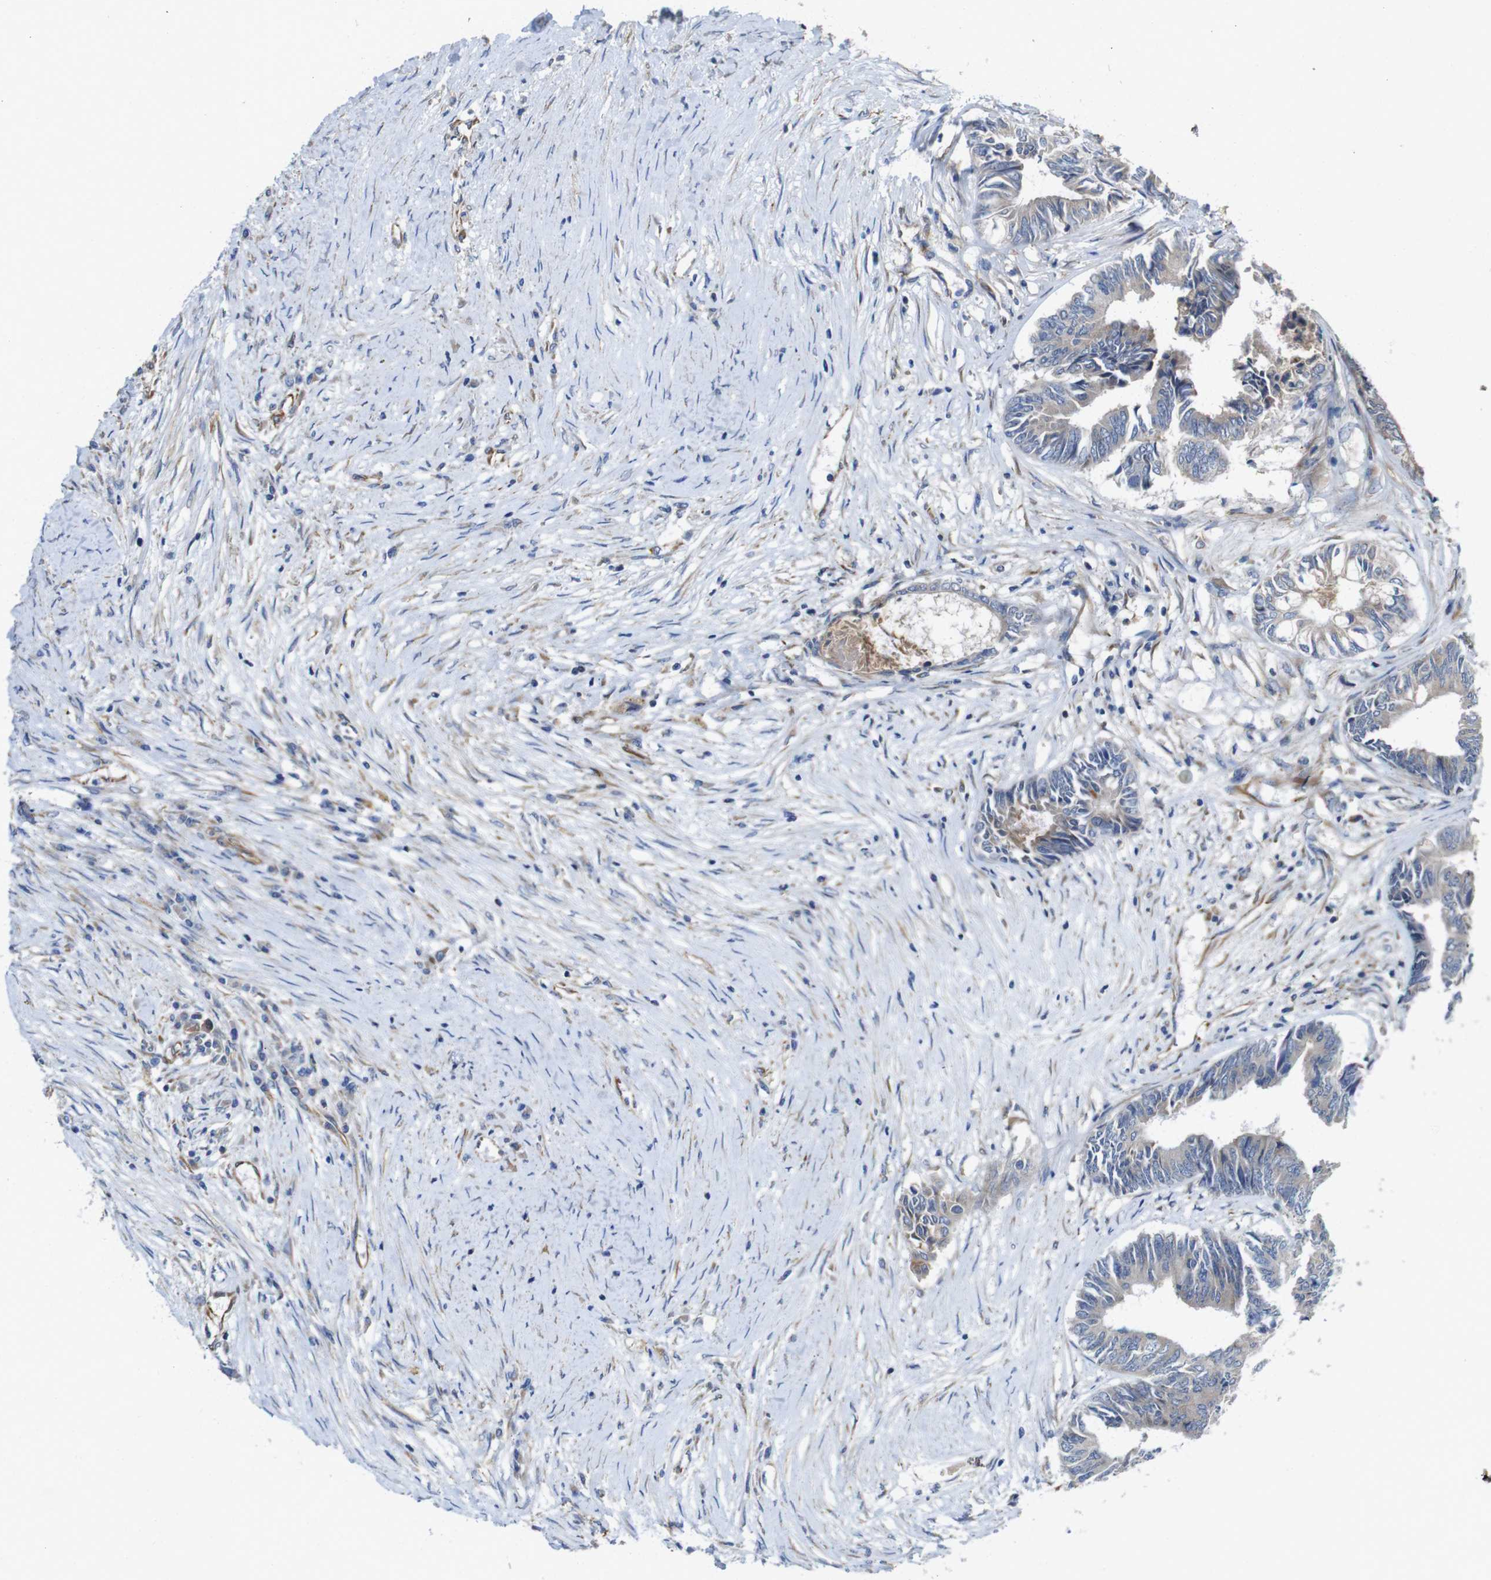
{"staining": {"intensity": "weak", "quantity": "<25%", "location": "cytoplasmic/membranous"}, "tissue": "colorectal cancer", "cell_type": "Tumor cells", "image_type": "cancer", "snomed": [{"axis": "morphology", "description": "Adenocarcinoma, NOS"}, {"axis": "topography", "description": "Rectum"}], "caption": "Tumor cells are negative for brown protein staining in adenocarcinoma (colorectal).", "gene": "POMK", "patient": {"sex": "male", "age": 63}}